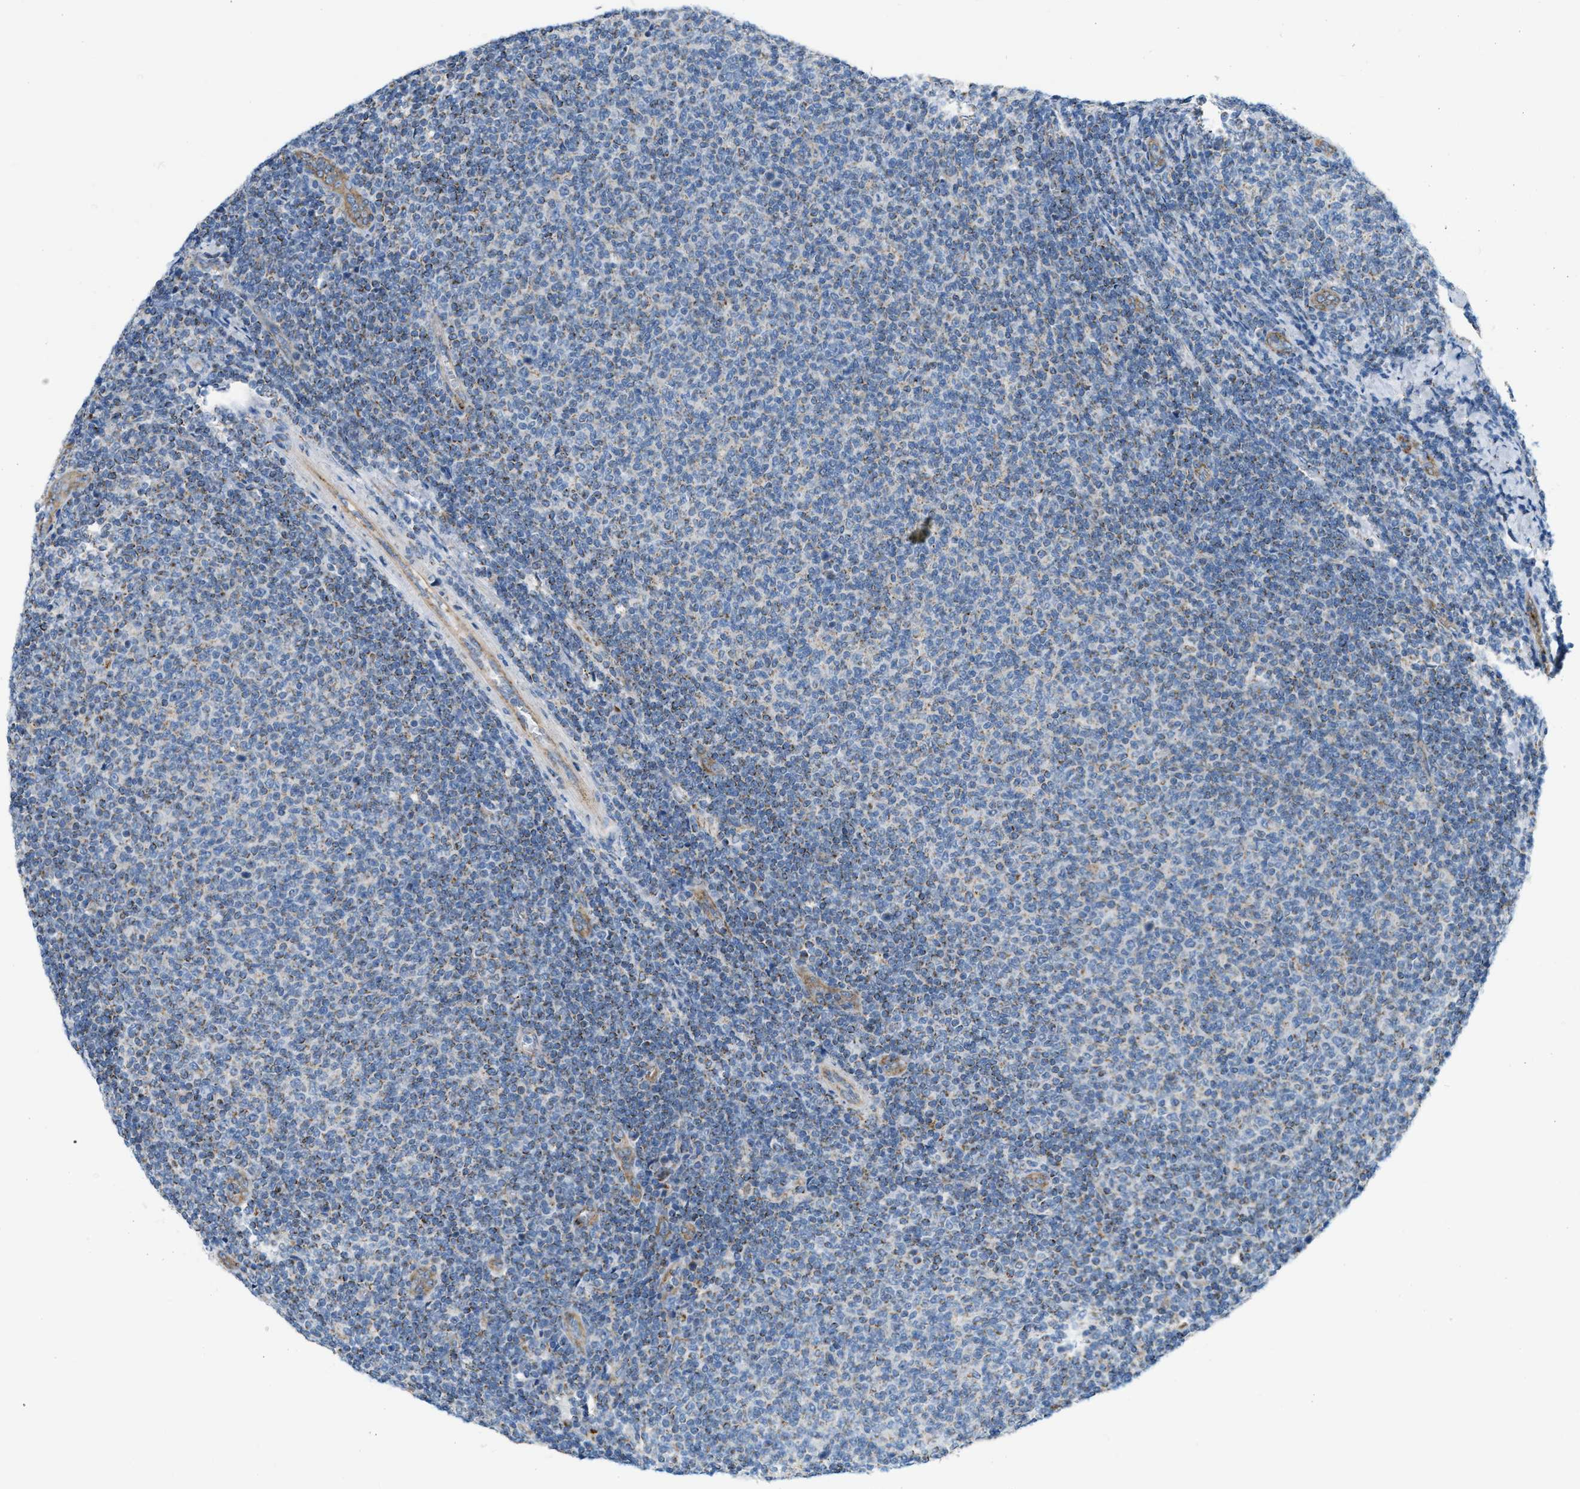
{"staining": {"intensity": "moderate", "quantity": "25%-75%", "location": "cytoplasmic/membranous"}, "tissue": "lymphoma", "cell_type": "Tumor cells", "image_type": "cancer", "snomed": [{"axis": "morphology", "description": "Malignant lymphoma, non-Hodgkin's type, Low grade"}, {"axis": "topography", "description": "Lymph node"}], "caption": "Approximately 25%-75% of tumor cells in malignant lymphoma, non-Hodgkin's type (low-grade) demonstrate moderate cytoplasmic/membranous protein positivity as visualized by brown immunohistochemical staining.", "gene": "JADE1", "patient": {"sex": "male", "age": 66}}